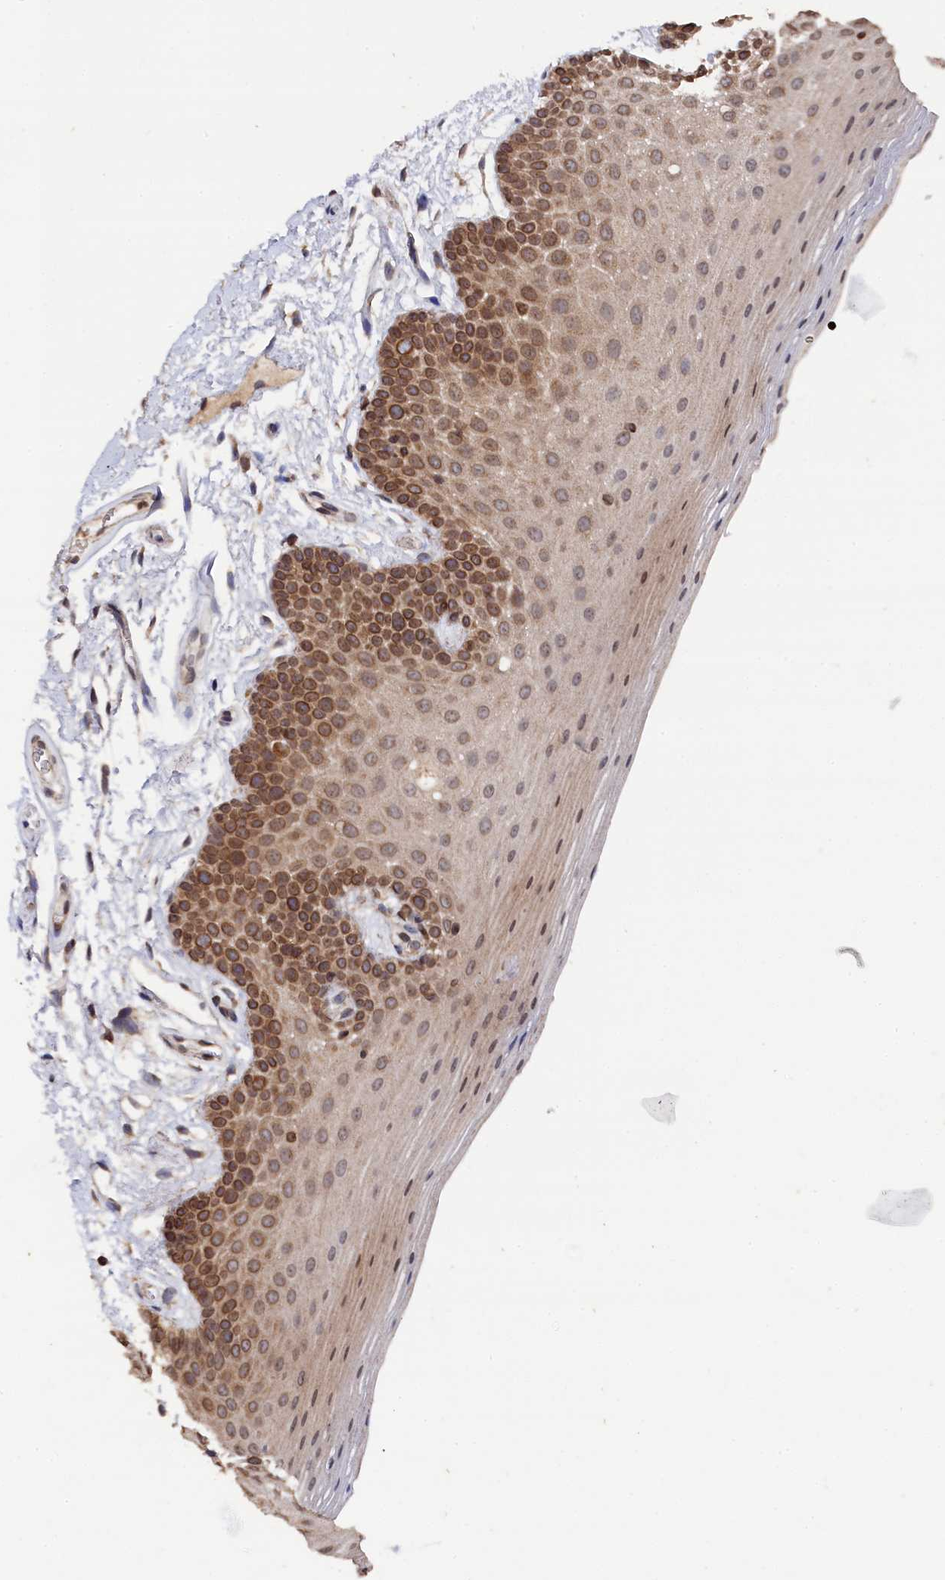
{"staining": {"intensity": "moderate", "quantity": ">75%", "location": "cytoplasmic/membranous,nuclear"}, "tissue": "oral mucosa", "cell_type": "Squamous epithelial cells", "image_type": "normal", "snomed": [{"axis": "morphology", "description": "Normal tissue, NOS"}, {"axis": "topography", "description": "Oral tissue"}], "caption": "Protein staining of unremarkable oral mucosa reveals moderate cytoplasmic/membranous,nuclear expression in about >75% of squamous epithelial cells.", "gene": "ANKEF1", "patient": {"sex": "male", "age": 62}}